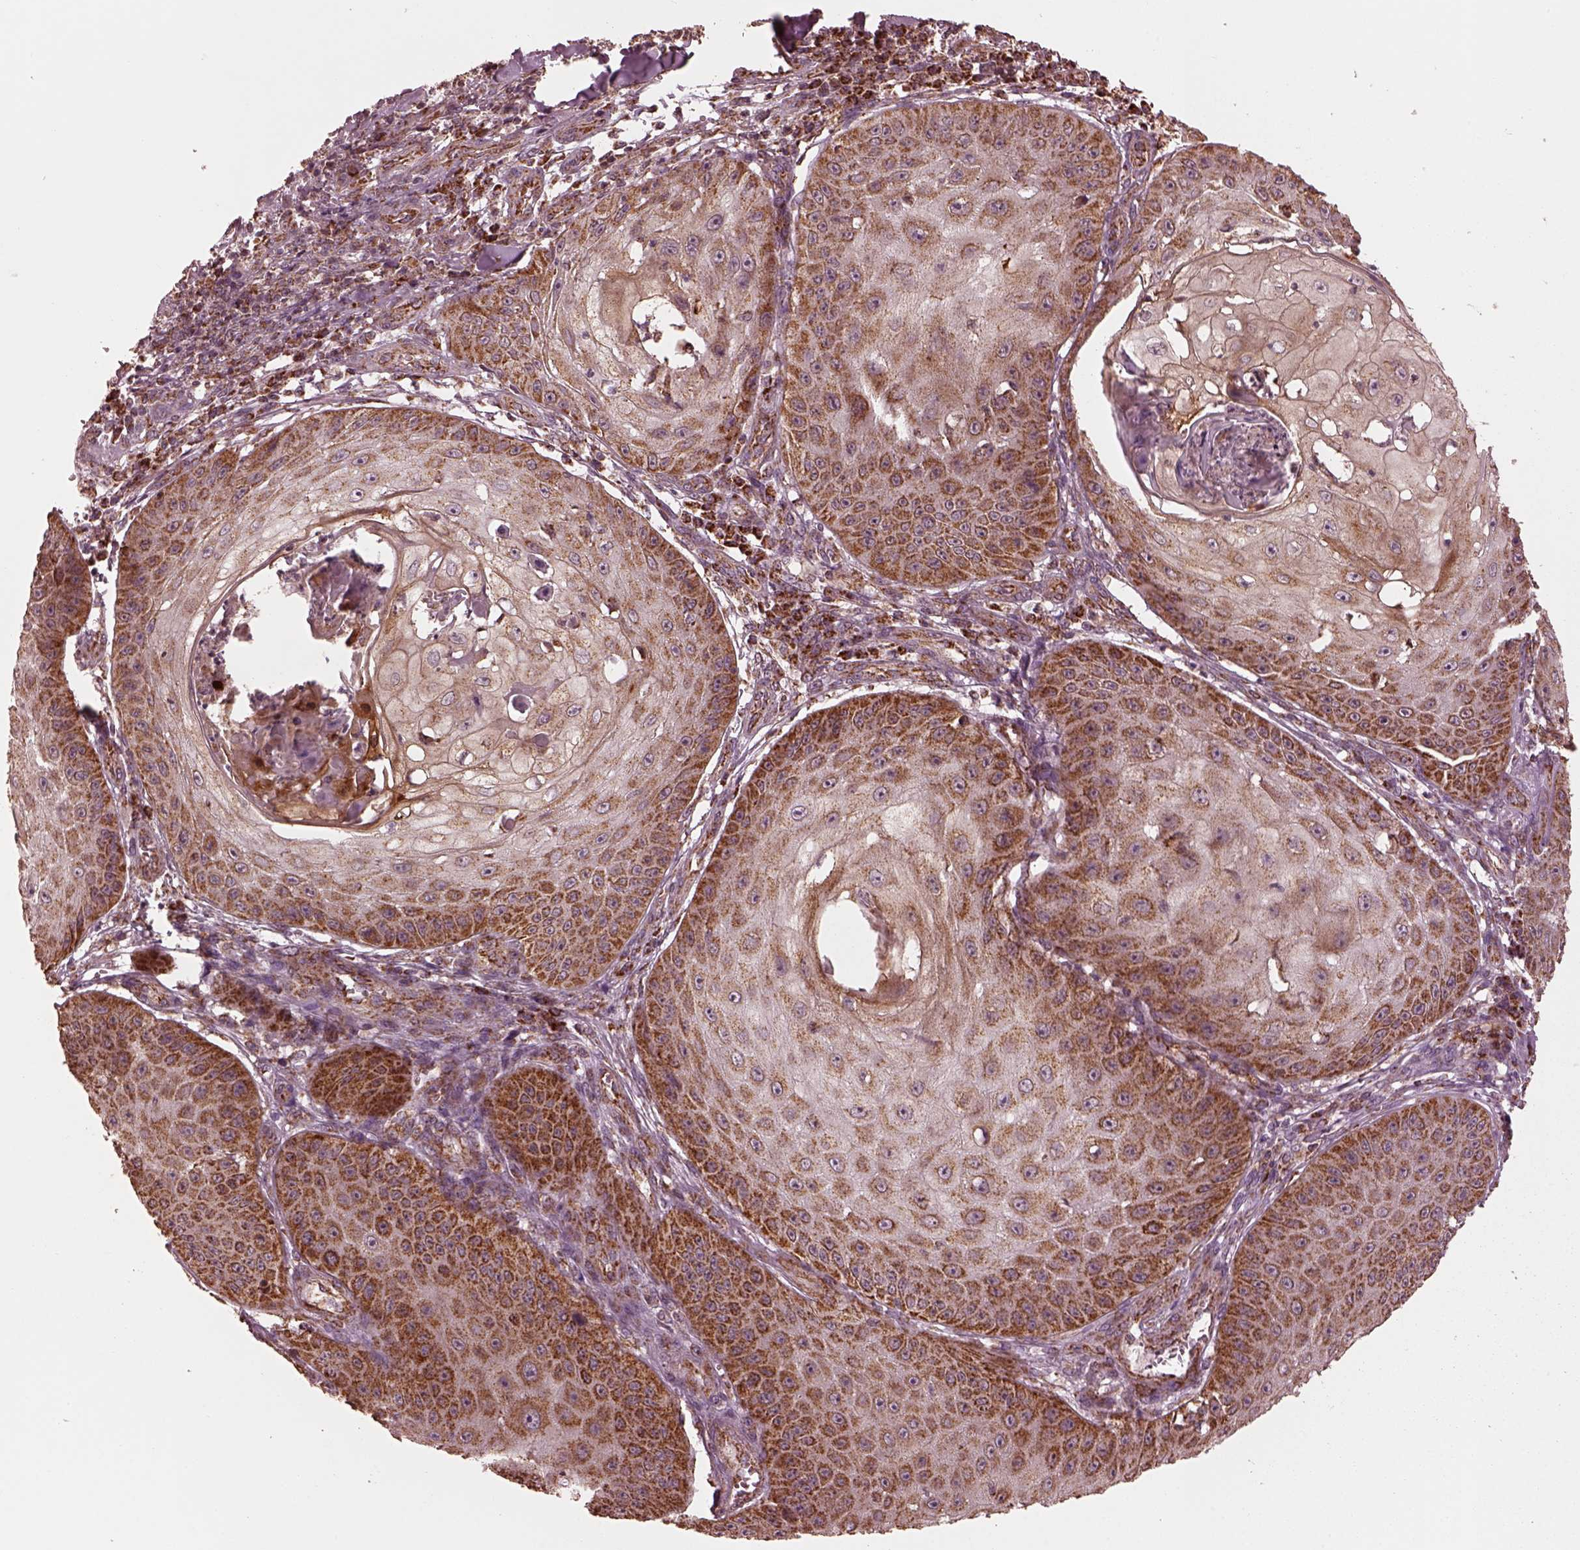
{"staining": {"intensity": "strong", "quantity": "25%-75%", "location": "cytoplasmic/membranous"}, "tissue": "skin cancer", "cell_type": "Tumor cells", "image_type": "cancer", "snomed": [{"axis": "morphology", "description": "Squamous cell carcinoma, NOS"}, {"axis": "topography", "description": "Skin"}], "caption": "IHC of squamous cell carcinoma (skin) displays high levels of strong cytoplasmic/membranous positivity in approximately 25%-75% of tumor cells.", "gene": "NDUFB10", "patient": {"sex": "male", "age": 70}}